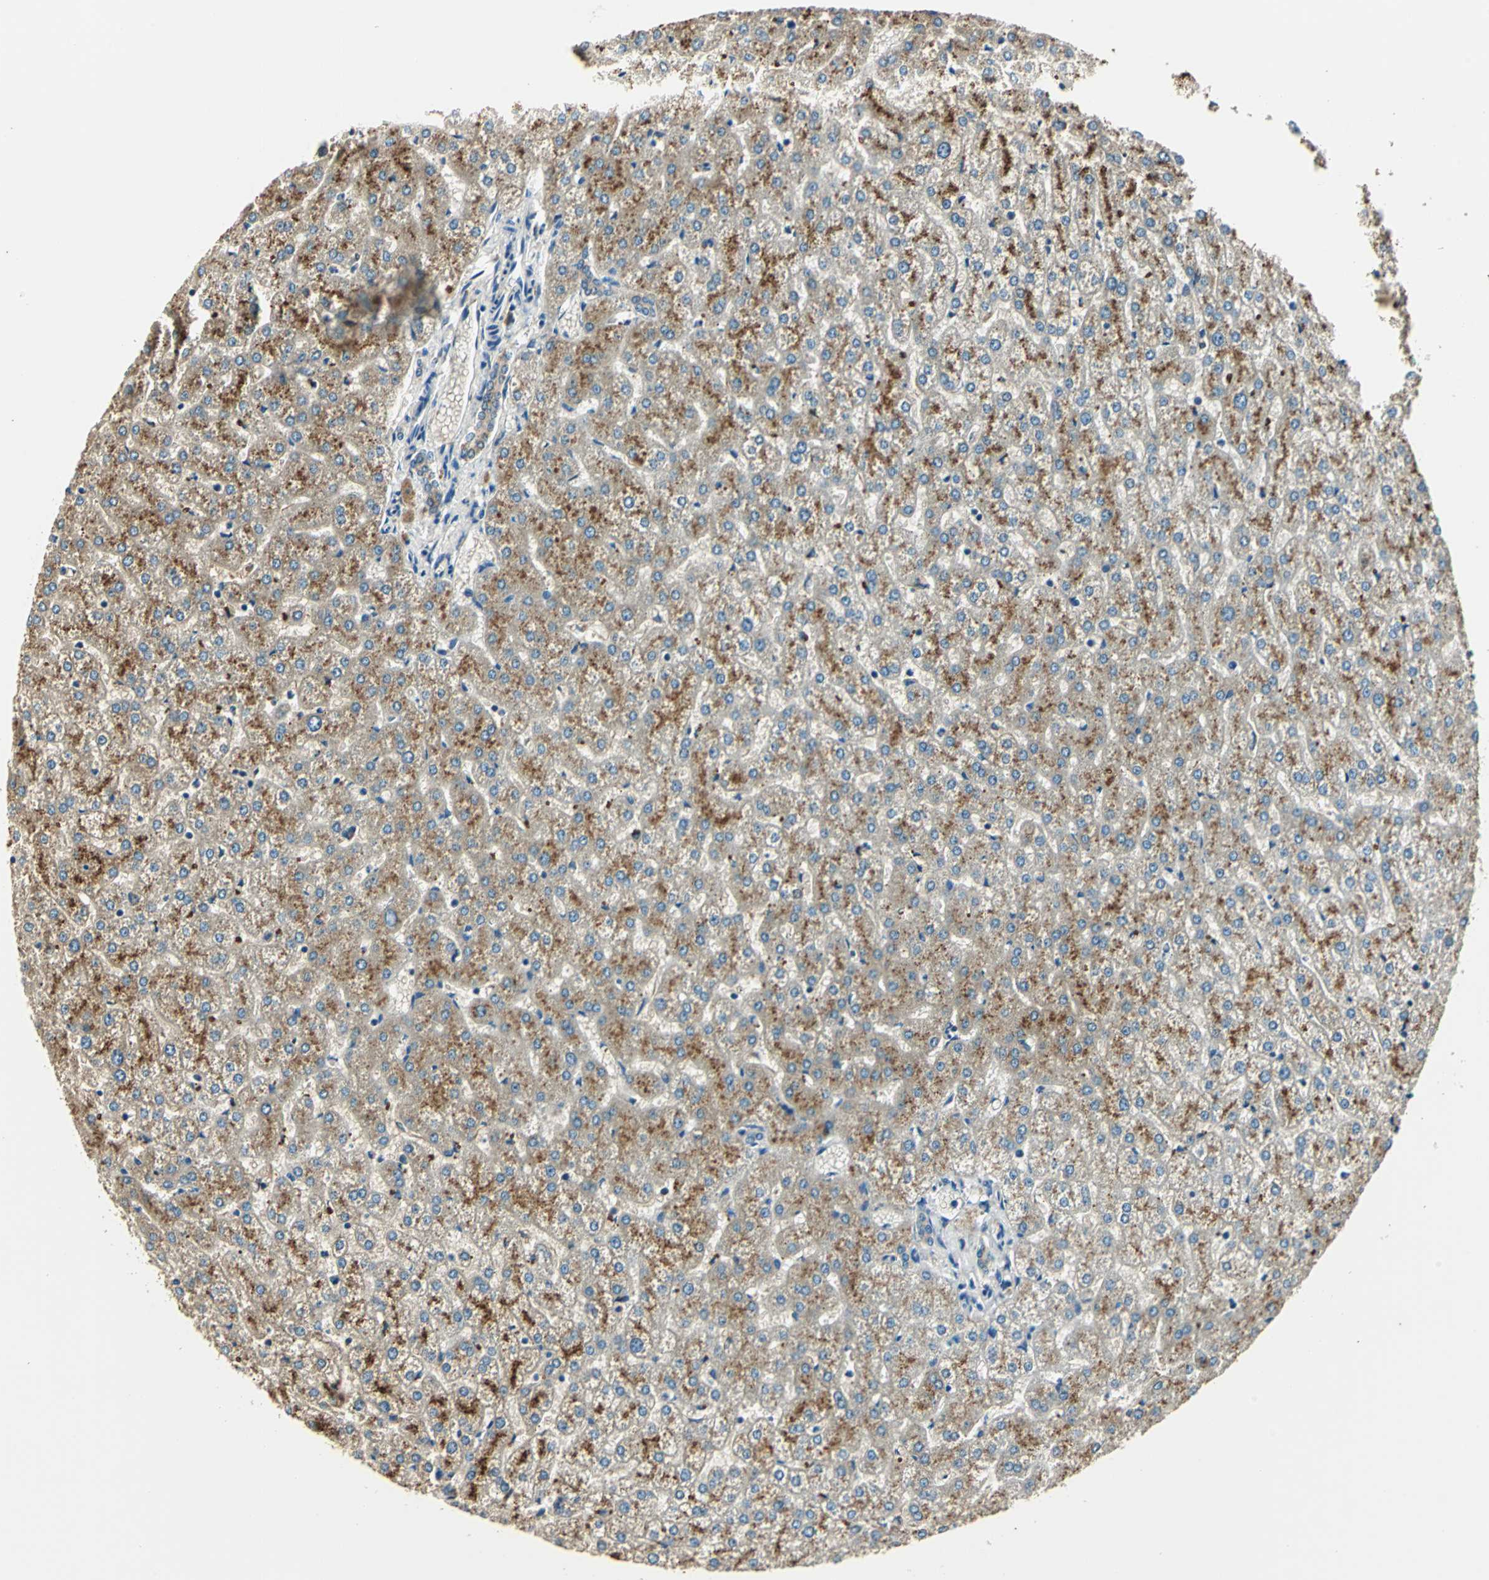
{"staining": {"intensity": "weak", "quantity": ">75%", "location": "cytoplasmic/membranous"}, "tissue": "liver", "cell_type": "Cholangiocytes", "image_type": "normal", "snomed": [{"axis": "morphology", "description": "Normal tissue, NOS"}, {"axis": "topography", "description": "Liver"}], "caption": "Protein expression analysis of normal human liver reveals weak cytoplasmic/membranous expression in about >75% of cholangiocytes. The staining was performed using DAB, with brown indicating positive protein expression. Nuclei are stained blue with hematoxylin.", "gene": "NIT1", "patient": {"sex": "female", "age": 32}}